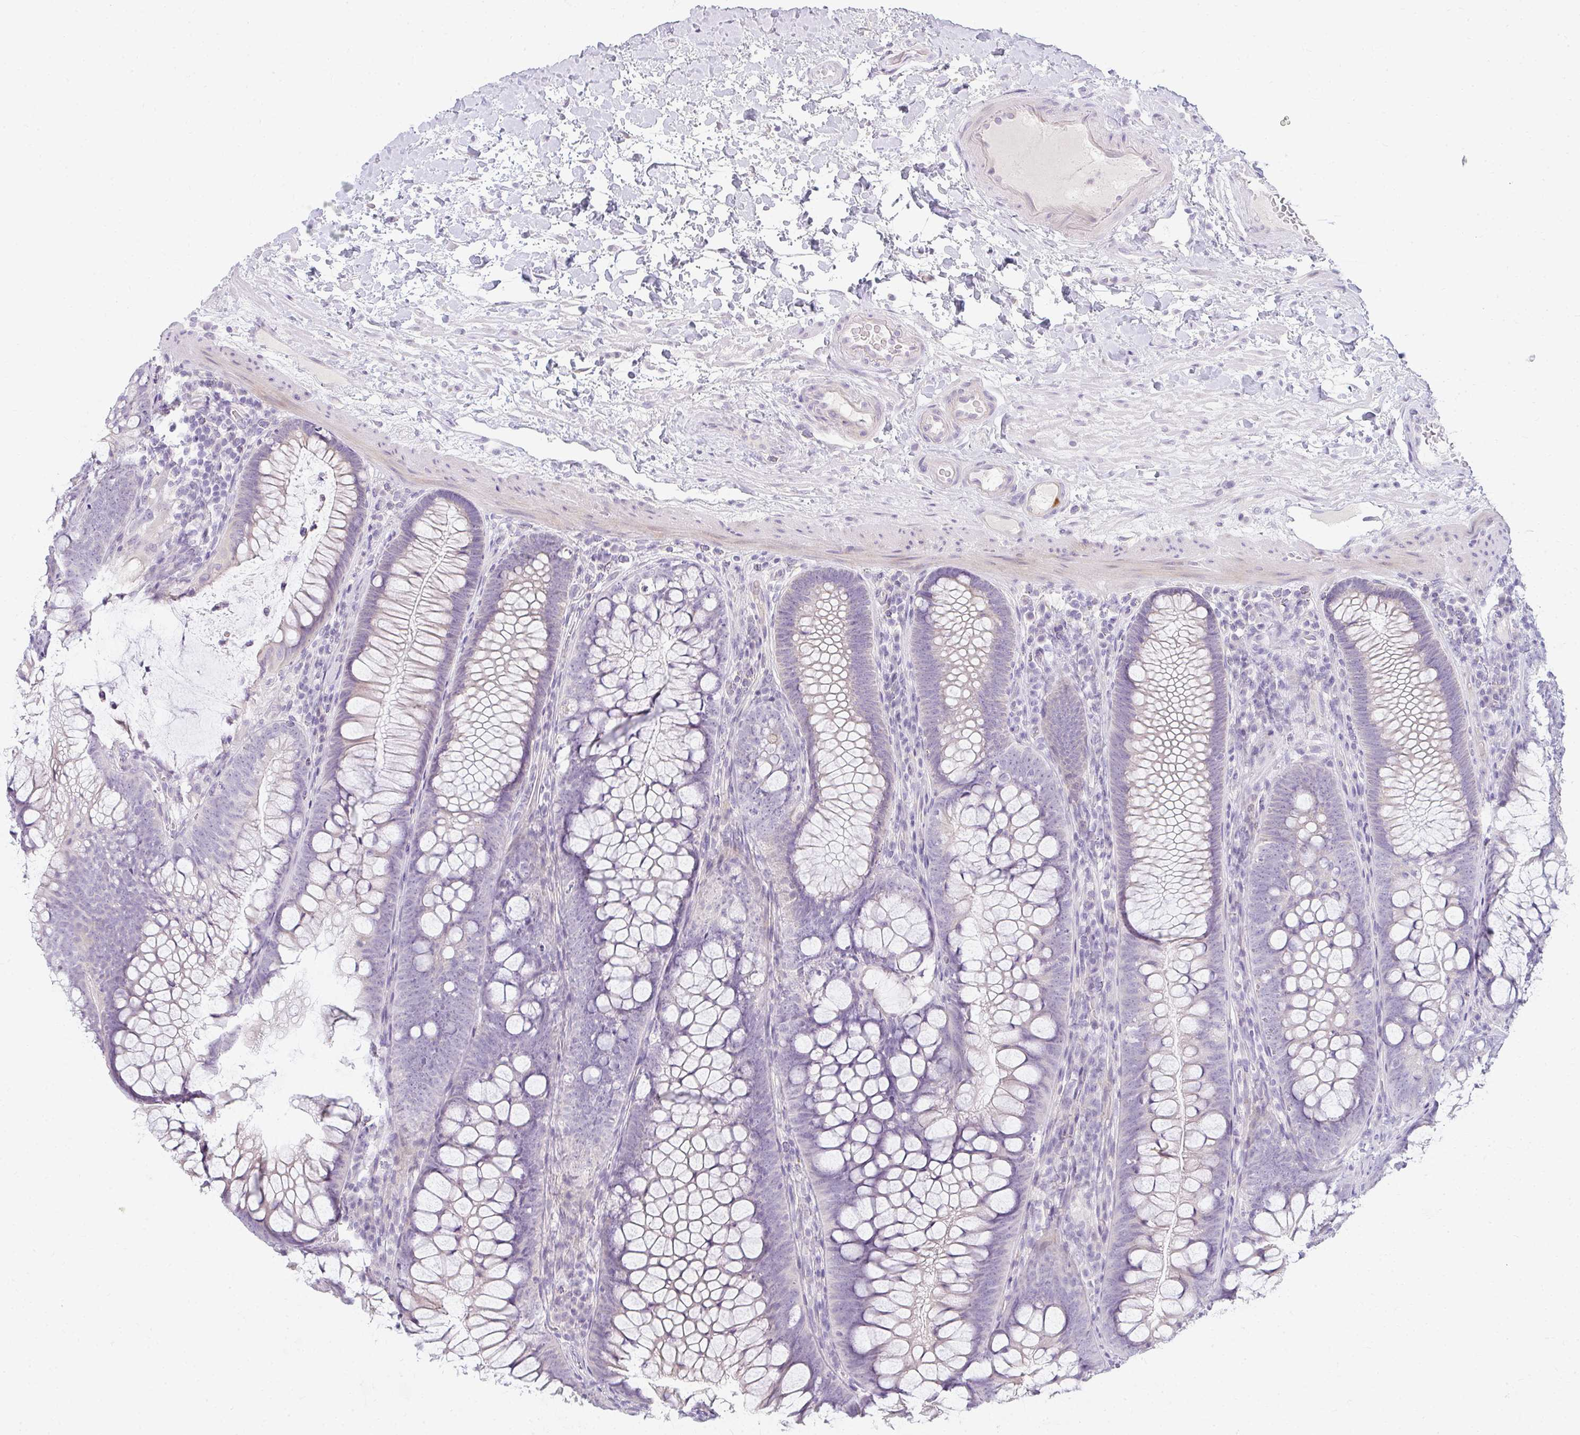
{"staining": {"intensity": "negative", "quantity": "none", "location": "none"}, "tissue": "colon", "cell_type": "Endothelial cells", "image_type": "normal", "snomed": [{"axis": "morphology", "description": "Normal tissue, NOS"}, {"axis": "morphology", "description": "Adenoma, NOS"}, {"axis": "topography", "description": "Soft tissue"}, {"axis": "topography", "description": "Colon"}], "caption": "High magnification brightfield microscopy of unremarkable colon stained with DAB (brown) and counterstained with hematoxylin (blue): endothelial cells show no significant positivity. (DAB (3,3'-diaminobenzidine) immunohistochemistry (IHC) visualized using brightfield microscopy, high magnification).", "gene": "PPP1R3G", "patient": {"sex": "male", "age": 47}}